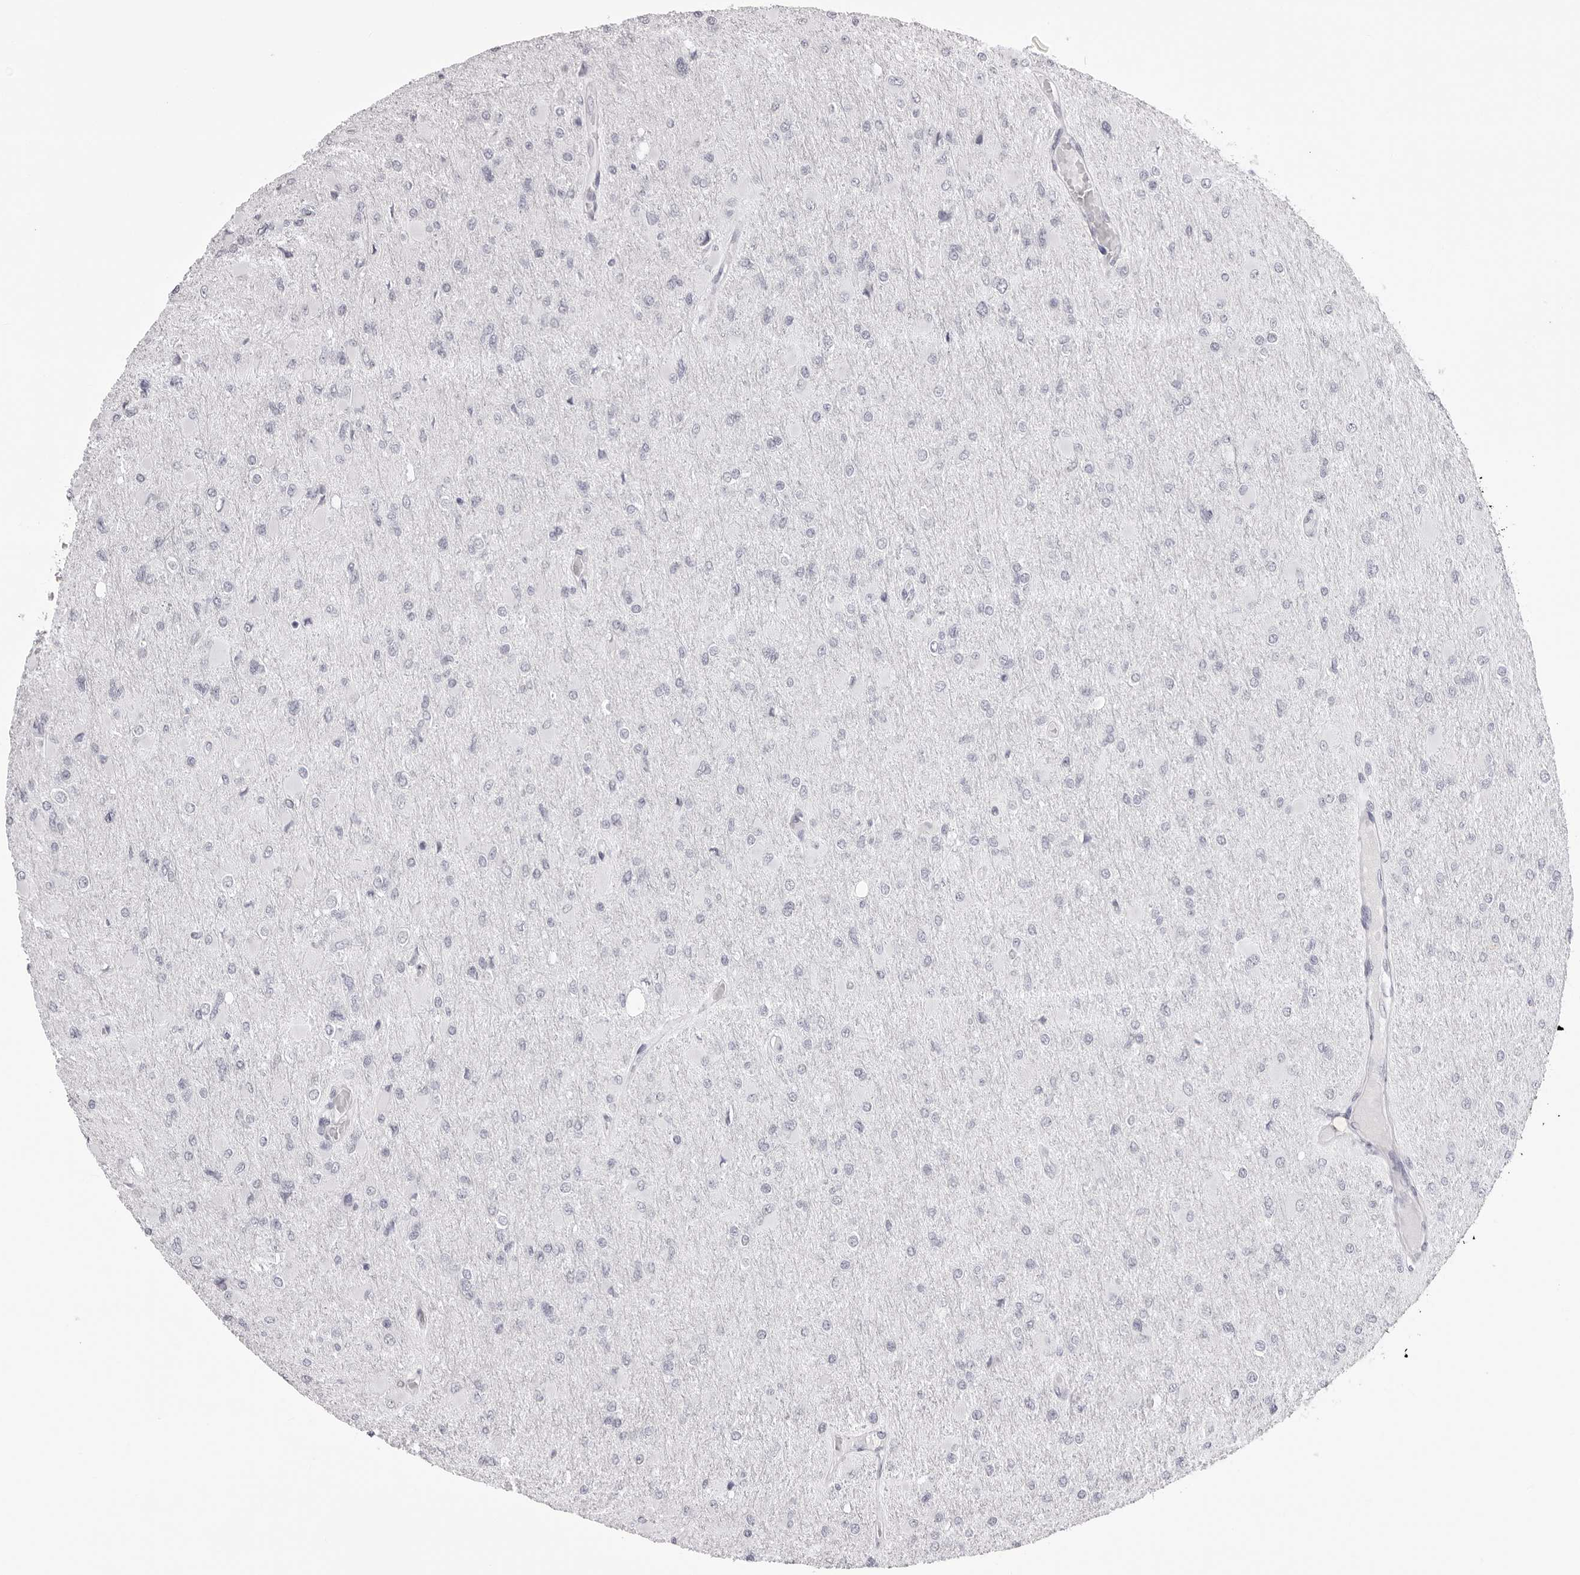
{"staining": {"intensity": "negative", "quantity": "none", "location": "none"}, "tissue": "glioma", "cell_type": "Tumor cells", "image_type": "cancer", "snomed": [{"axis": "morphology", "description": "Glioma, malignant, High grade"}, {"axis": "topography", "description": "Cerebral cortex"}], "caption": "Tumor cells are negative for brown protein staining in high-grade glioma (malignant).", "gene": "CST1", "patient": {"sex": "female", "age": 36}}